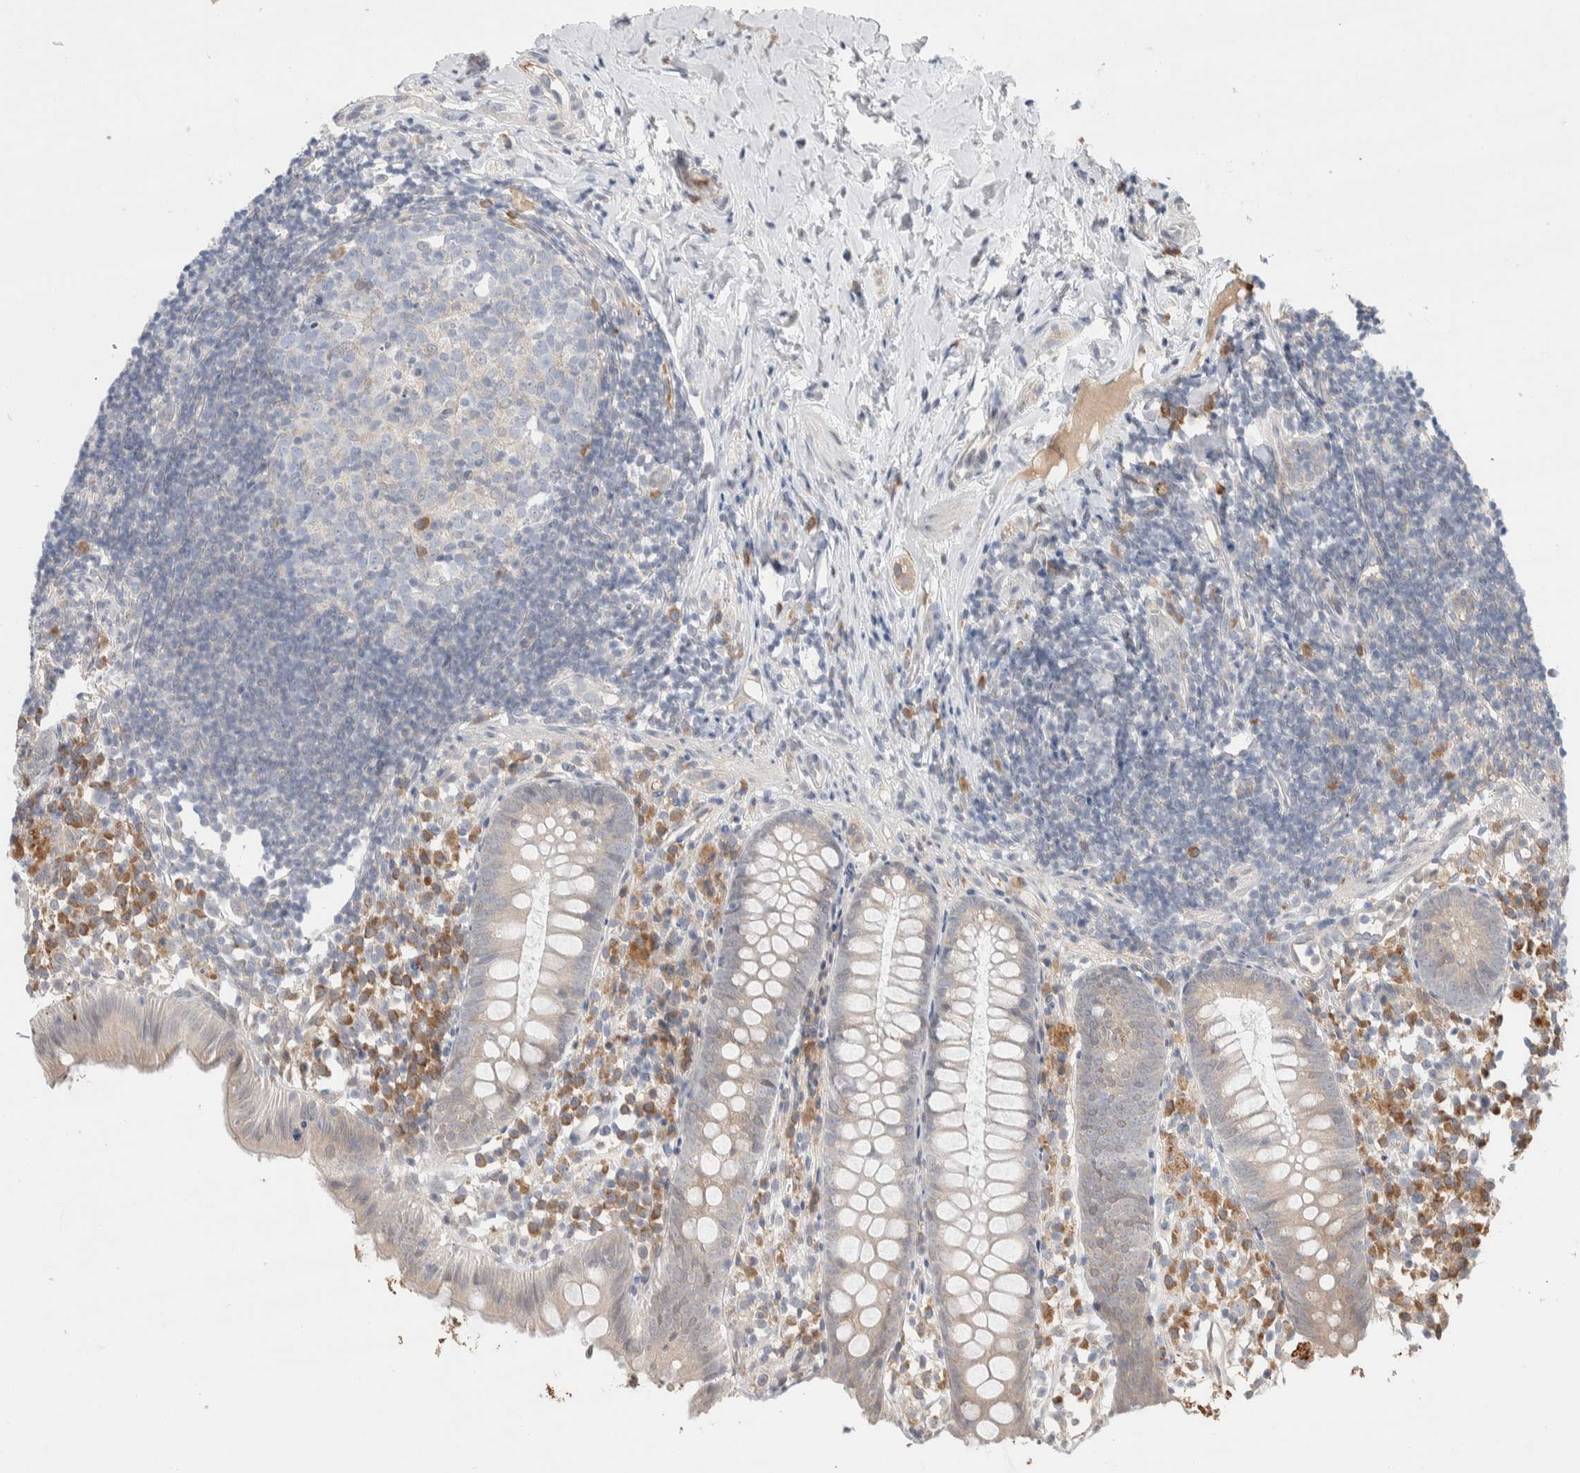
{"staining": {"intensity": "weak", "quantity": "<25%", "location": "cytoplasmic/membranous"}, "tissue": "appendix", "cell_type": "Glandular cells", "image_type": "normal", "snomed": [{"axis": "morphology", "description": "Normal tissue, NOS"}, {"axis": "topography", "description": "Appendix"}], "caption": "Micrograph shows no significant protein expression in glandular cells of unremarkable appendix.", "gene": "RUSF1", "patient": {"sex": "female", "age": 20}}